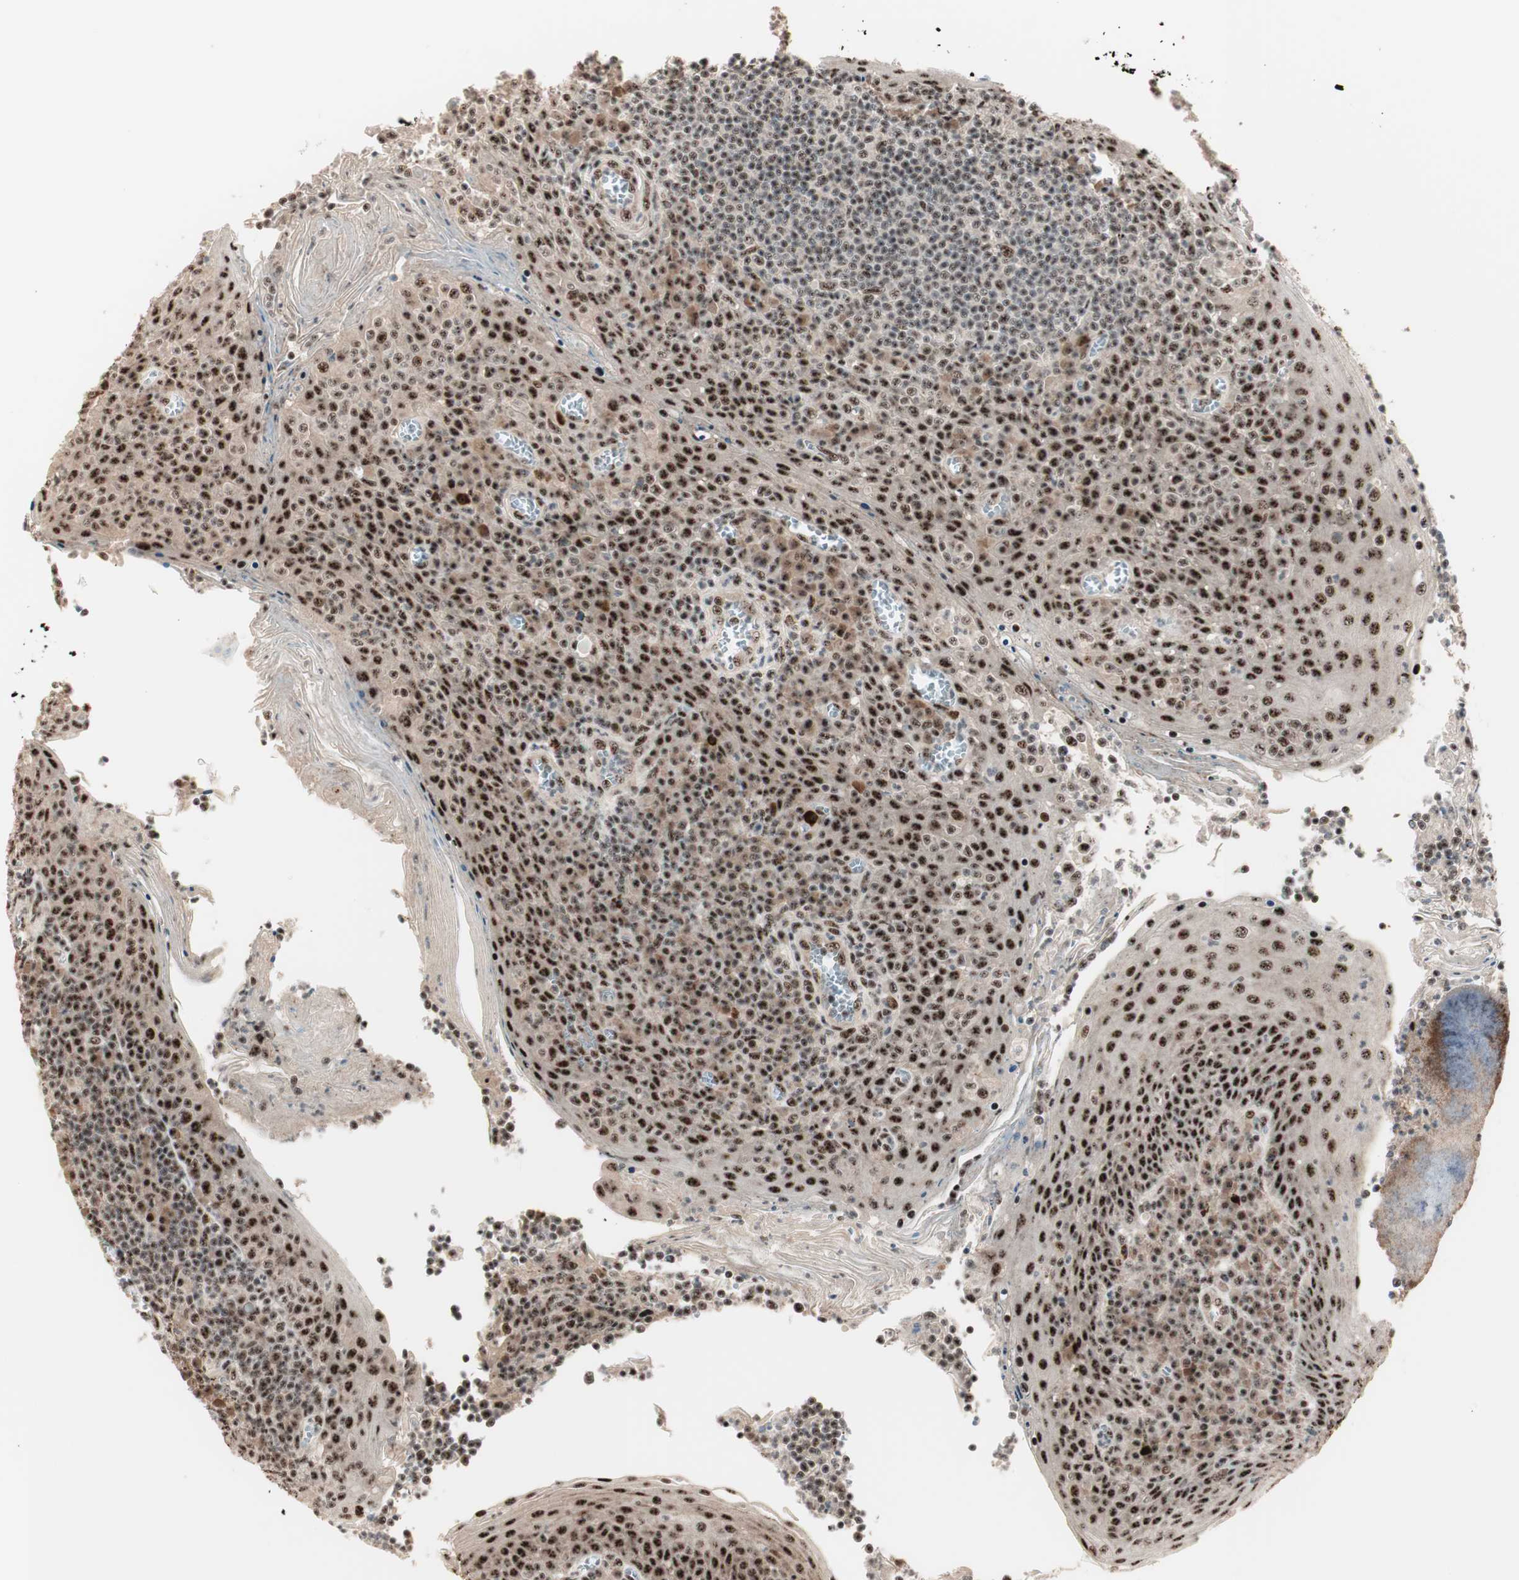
{"staining": {"intensity": "strong", "quantity": ">75%", "location": "nuclear"}, "tissue": "tonsil", "cell_type": "Germinal center cells", "image_type": "normal", "snomed": [{"axis": "morphology", "description": "Normal tissue, NOS"}, {"axis": "topography", "description": "Tonsil"}], "caption": "High-magnification brightfield microscopy of benign tonsil stained with DAB (brown) and counterstained with hematoxylin (blue). germinal center cells exhibit strong nuclear expression is identified in approximately>75% of cells. (Stains: DAB in brown, nuclei in blue, Microscopy: brightfield microscopy at high magnification).", "gene": "NR5A2", "patient": {"sex": "male", "age": 31}}